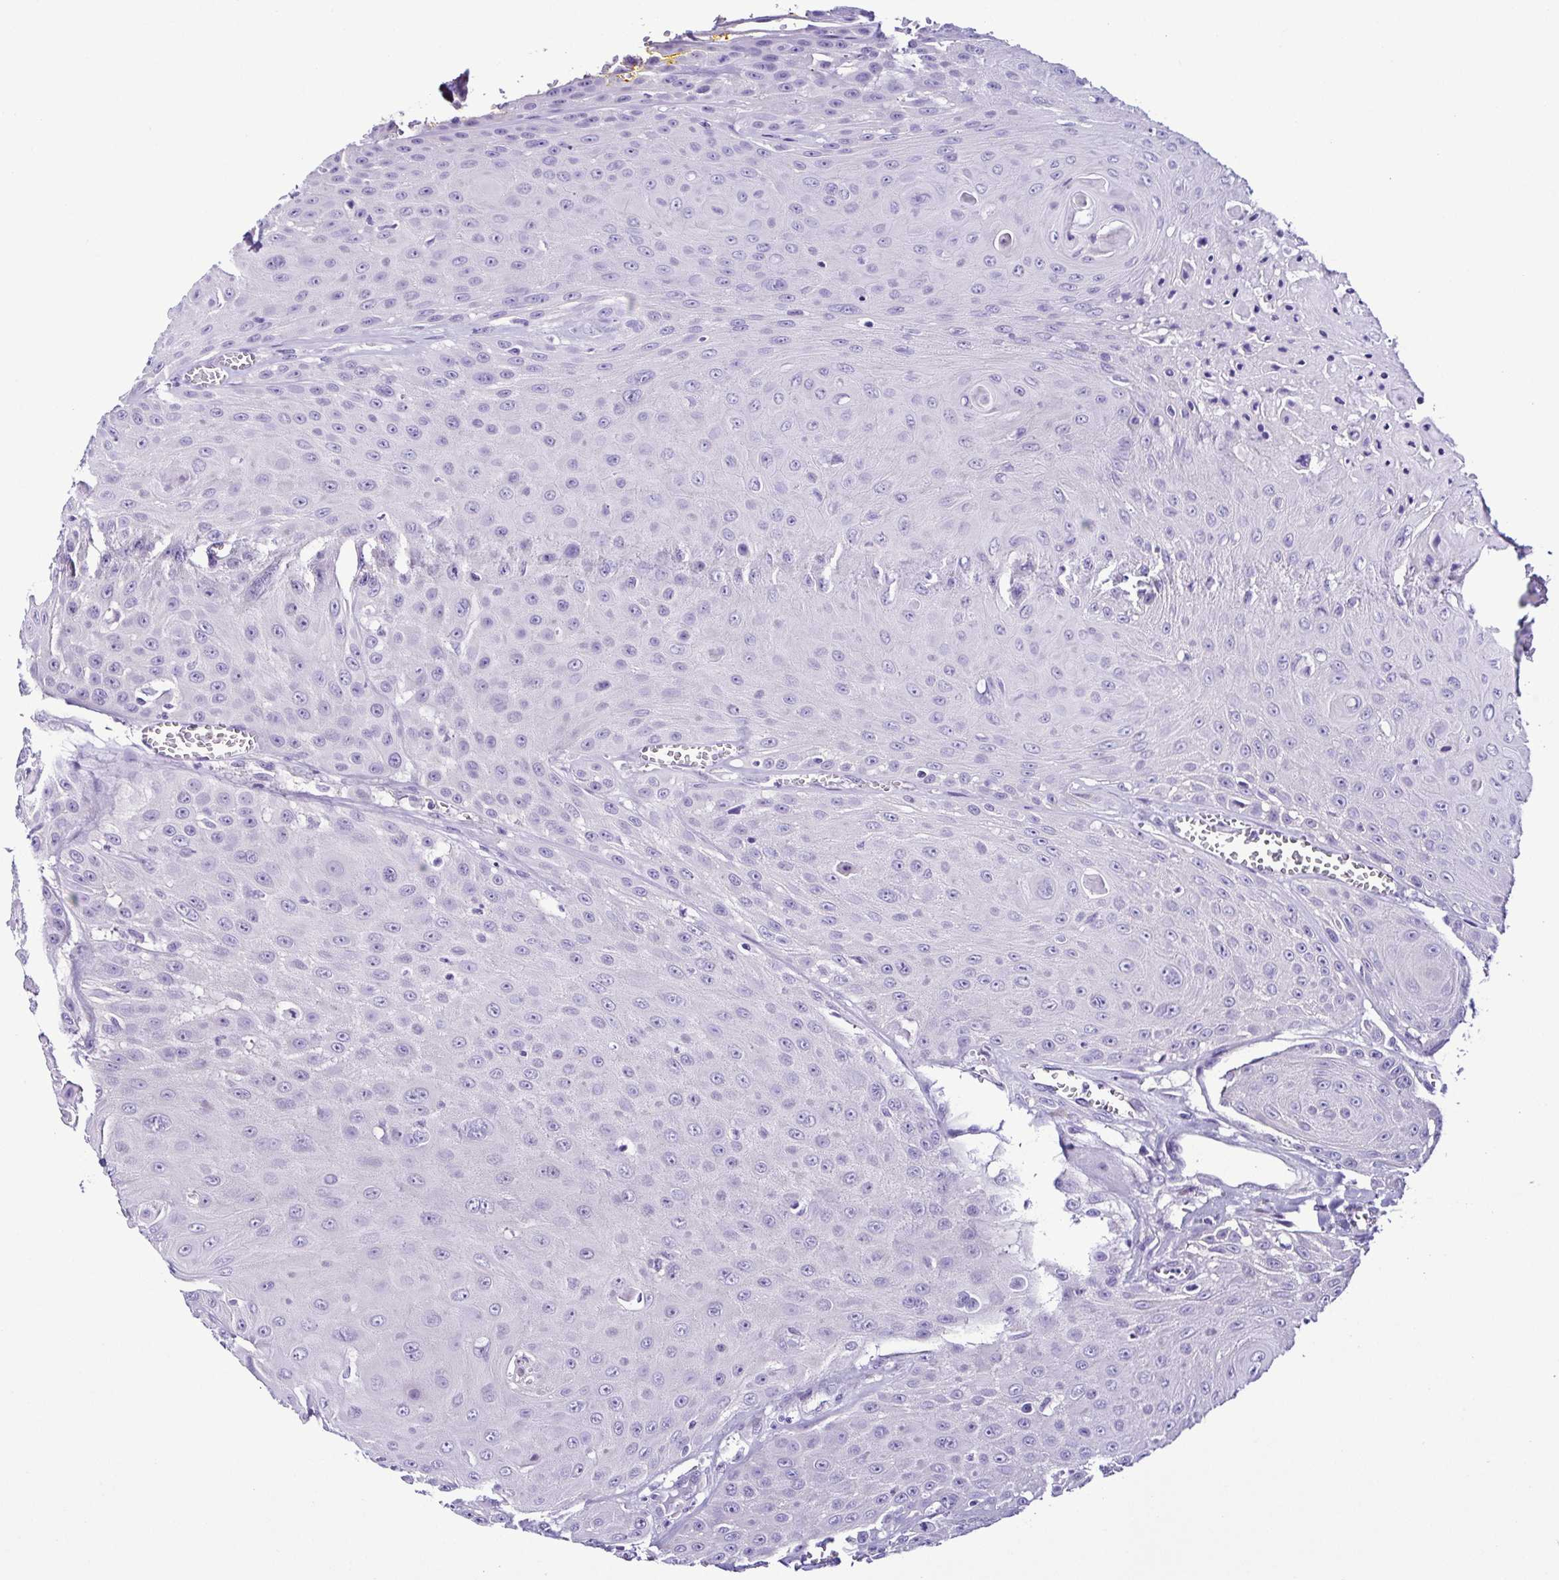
{"staining": {"intensity": "negative", "quantity": "none", "location": "none"}, "tissue": "head and neck cancer", "cell_type": "Tumor cells", "image_type": "cancer", "snomed": [{"axis": "morphology", "description": "Squamous cell carcinoma, NOS"}, {"axis": "topography", "description": "Oral tissue"}, {"axis": "topography", "description": "Head-Neck"}], "caption": "IHC histopathology image of squamous cell carcinoma (head and neck) stained for a protein (brown), which displays no expression in tumor cells.", "gene": "SRL", "patient": {"sex": "male", "age": 81}}